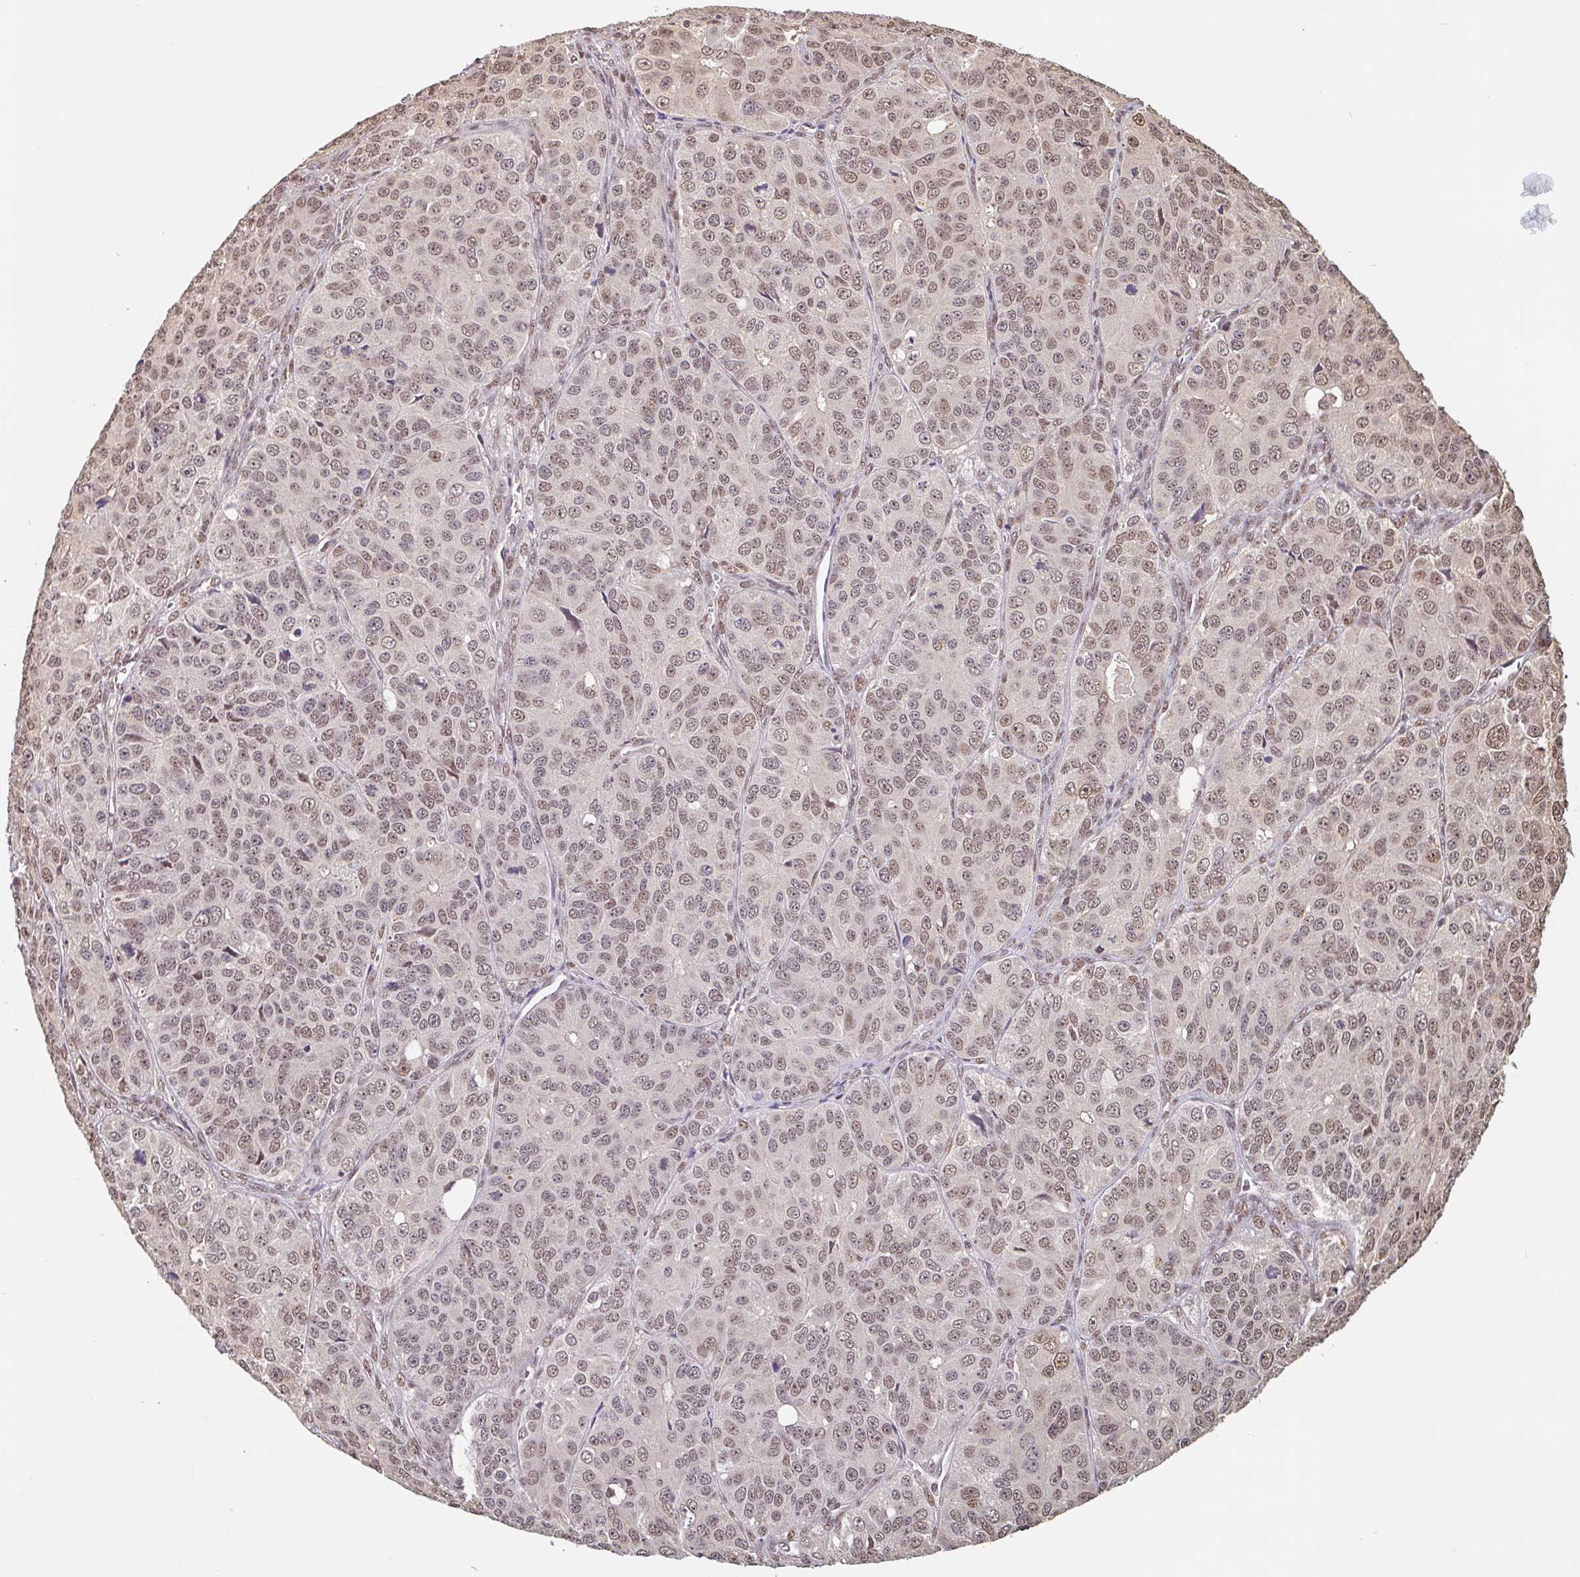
{"staining": {"intensity": "moderate", "quantity": ">75%", "location": "nuclear"}, "tissue": "ovarian cancer", "cell_type": "Tumor cells", "image_type": "cancer", "snomed": [{"axis": "morphology", "description": "Carcinoma, endometroid"}, {"axis": "topography", "description": "Ovary"}], "caption": "Endometroid carcinoma (ovarian) tissue demonstrates moderate nuclear staining in approximately >75% of tumor cells (brown staining indicates protein expression, while blue staining denotes nuclei).", "gene": "DR1", "patient": {"sex": "female", "age": 51}}